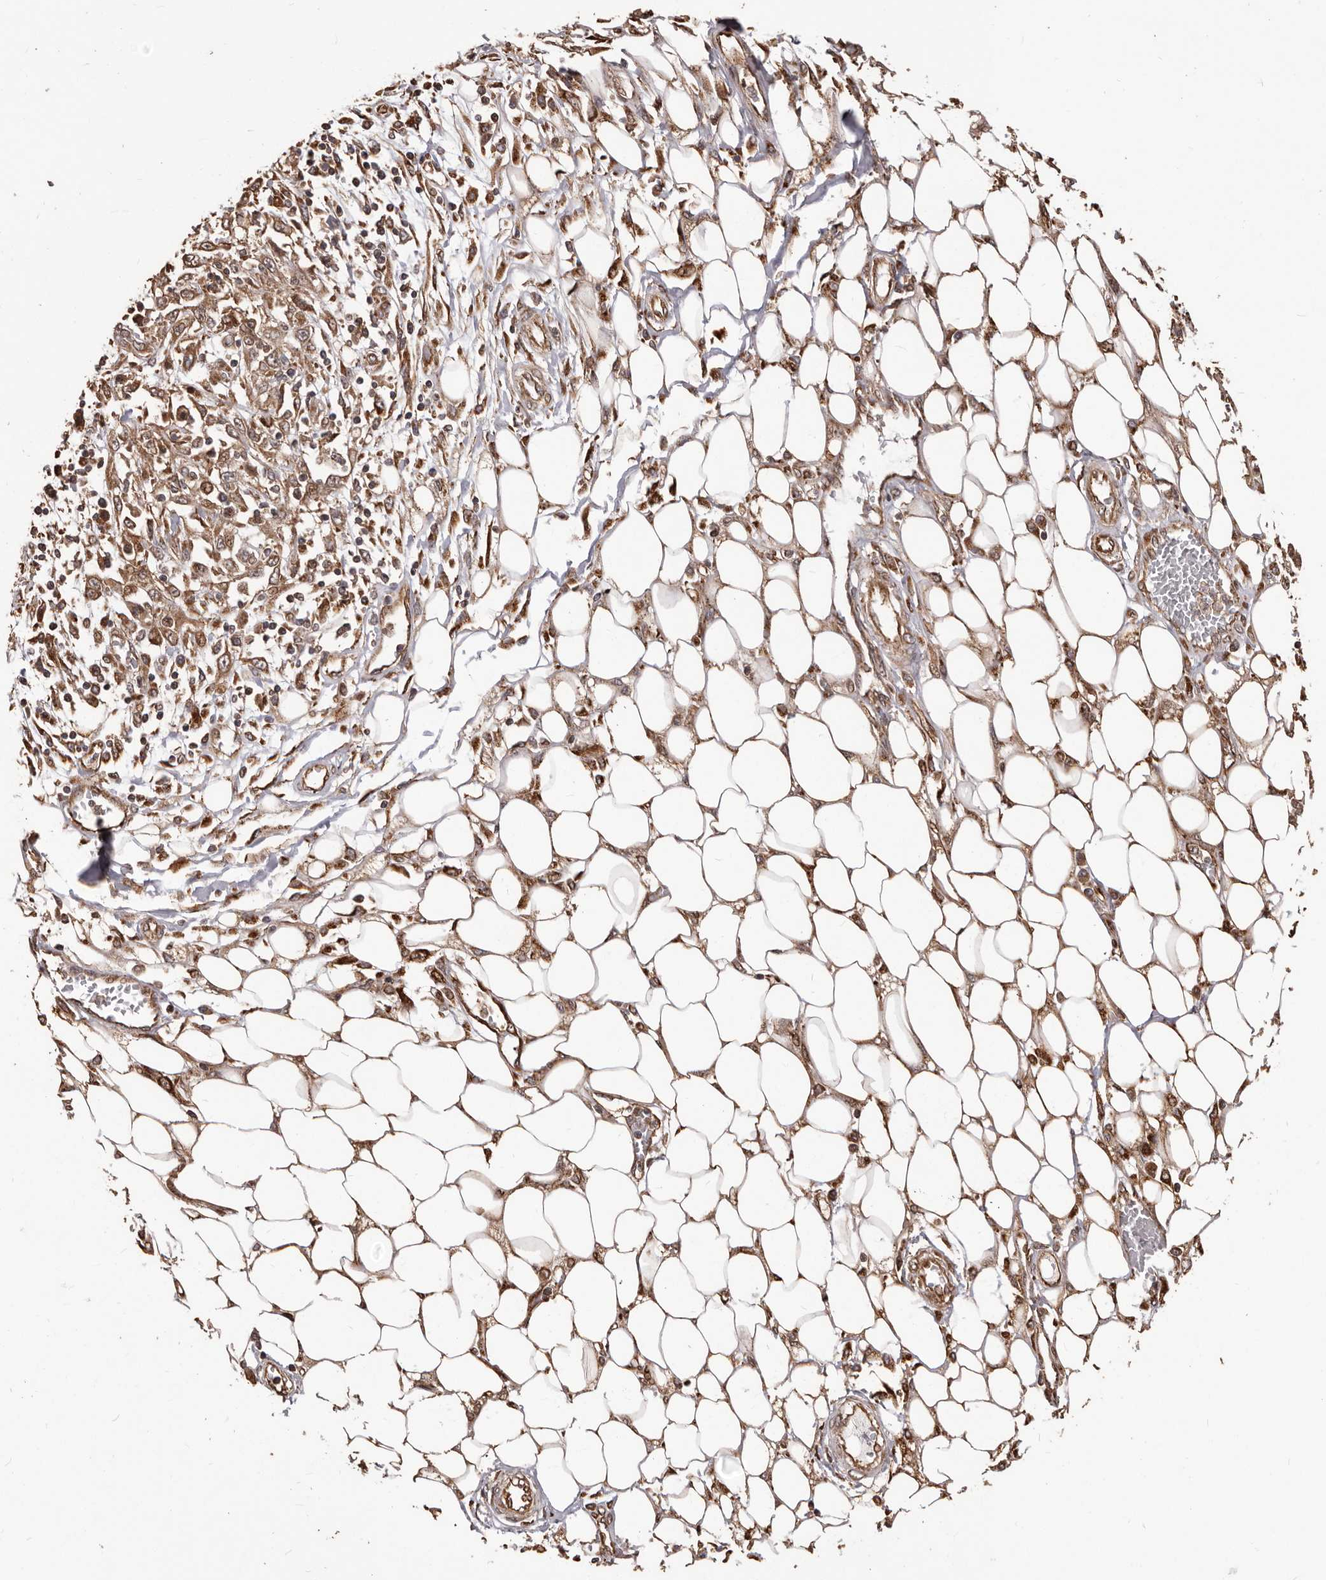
{"staining": {"intensity": "moderate", "quantity": ">75%", "location": "cytoplasmic/membranous"}, "tissue": "skin cancer", "cell_type": "Tumor cells", "image_type": "cancer", "snomed": [{"axis": "morphology", "description": "Squamous cell carcinoma, NOS"}, {"axis": "morphology", "description": "Squamous cell carcinoma, metastatic, NOS"}, {"axis": "topography", "description": "Skin"}, {"axis": "topography", "description": "Lymph node"}], "caption": "High-power microscopy captured an immunohistochemistry image of skin cancer, revealing moderate cytoplasmic/membranous staining in about >75% of tumor cells.", "gene": "MTO1", "patient": {"sex": "male", "age": 75}}